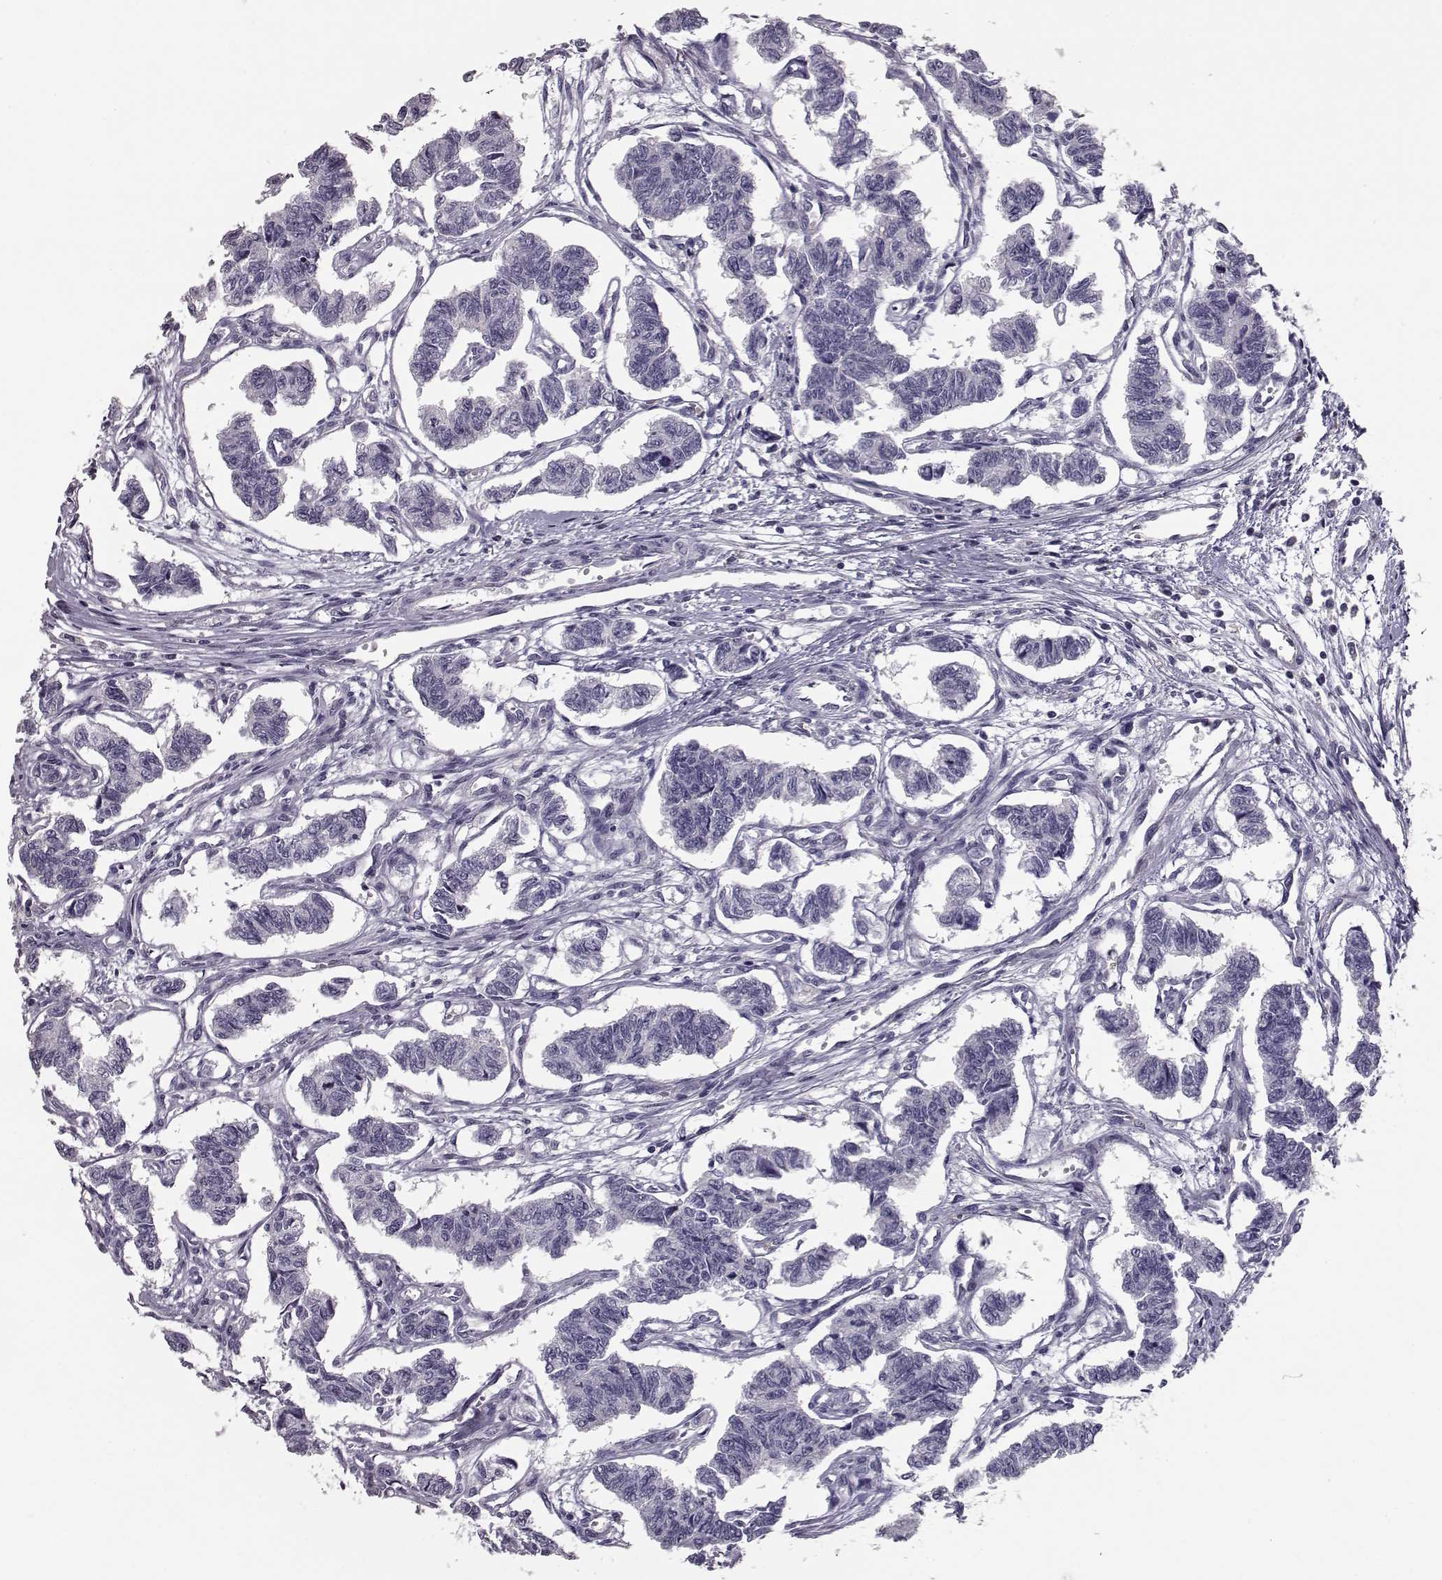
{"staining": {"intensity": "negative", "quantity": "none", "location": "none"}, "tissue": "carcinoid", "cell_type": "Tumor cells", "image_type": "cancer", "snomed": [{"axis": "morphology", "description": "Carcinoid, malignant, NOS"}, {"axis": "topography", "description": "Kidney"}], "caption": "Tumor cells are negative for brown protein staining in carcinoid (malignant). (DAB (3,3'-diaminobenzidine) immunohistochemistry (IHC) visualized using brightfield microscopy, high magnification).", "gene": "CCL19", "patient": {"sex": "female", "age": 41}}